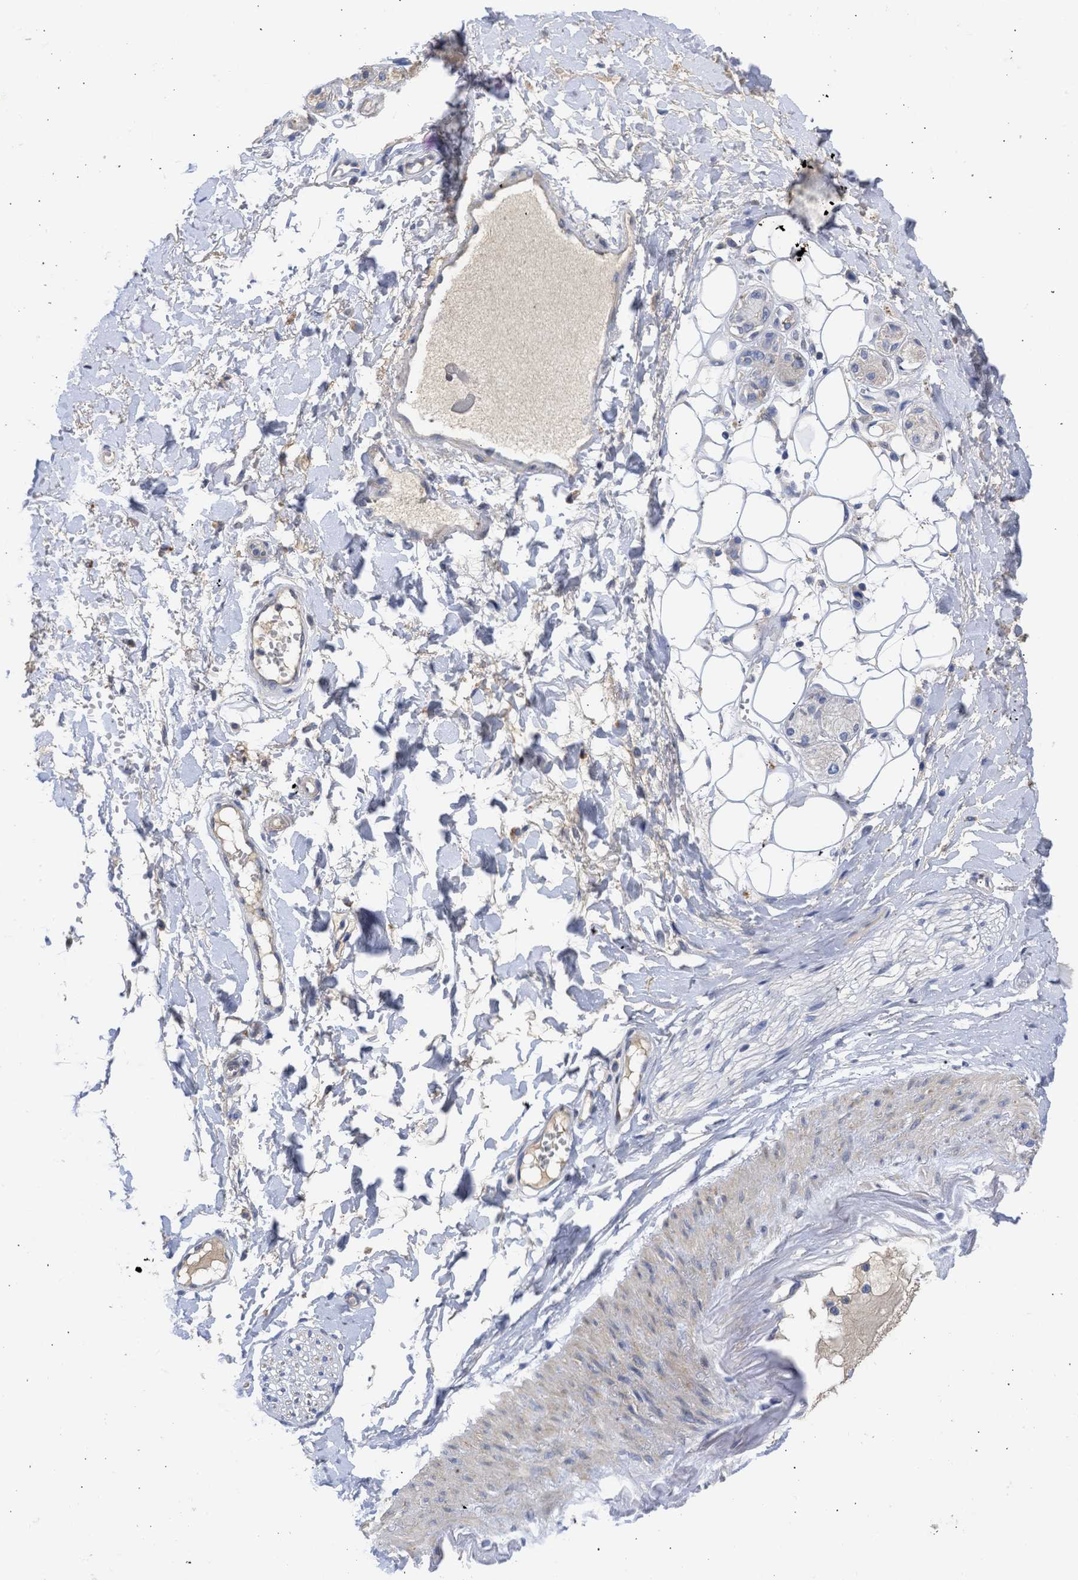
{"staining": {"intensity": "negative", "quantity": "none", "location": "none"}, "tissue": "adipose tissue", "cell_type": "Adipocytes", "image_type": "normal", "snomed": [{"axis": "morphology", "description": "Normal tissue, NOS"}, {"axis": "morphology", "description": "Inflammation, NOS"}, {"axis": "topography", "description": "Salivary gland"}, {"axis": "topography", "description": "Peripheral nerve tissue"}], "caption": "The histopathology image demonstrates no significant positivity in adipocytes of adipose tissue. (Stains: DAB immunohistochemistry with hematoxylin counter stain, Microscopy: brightfield microscopy at high magnification).", "gene": "ARHGEF4", "patient": {"sex": "female", "age": 75}}